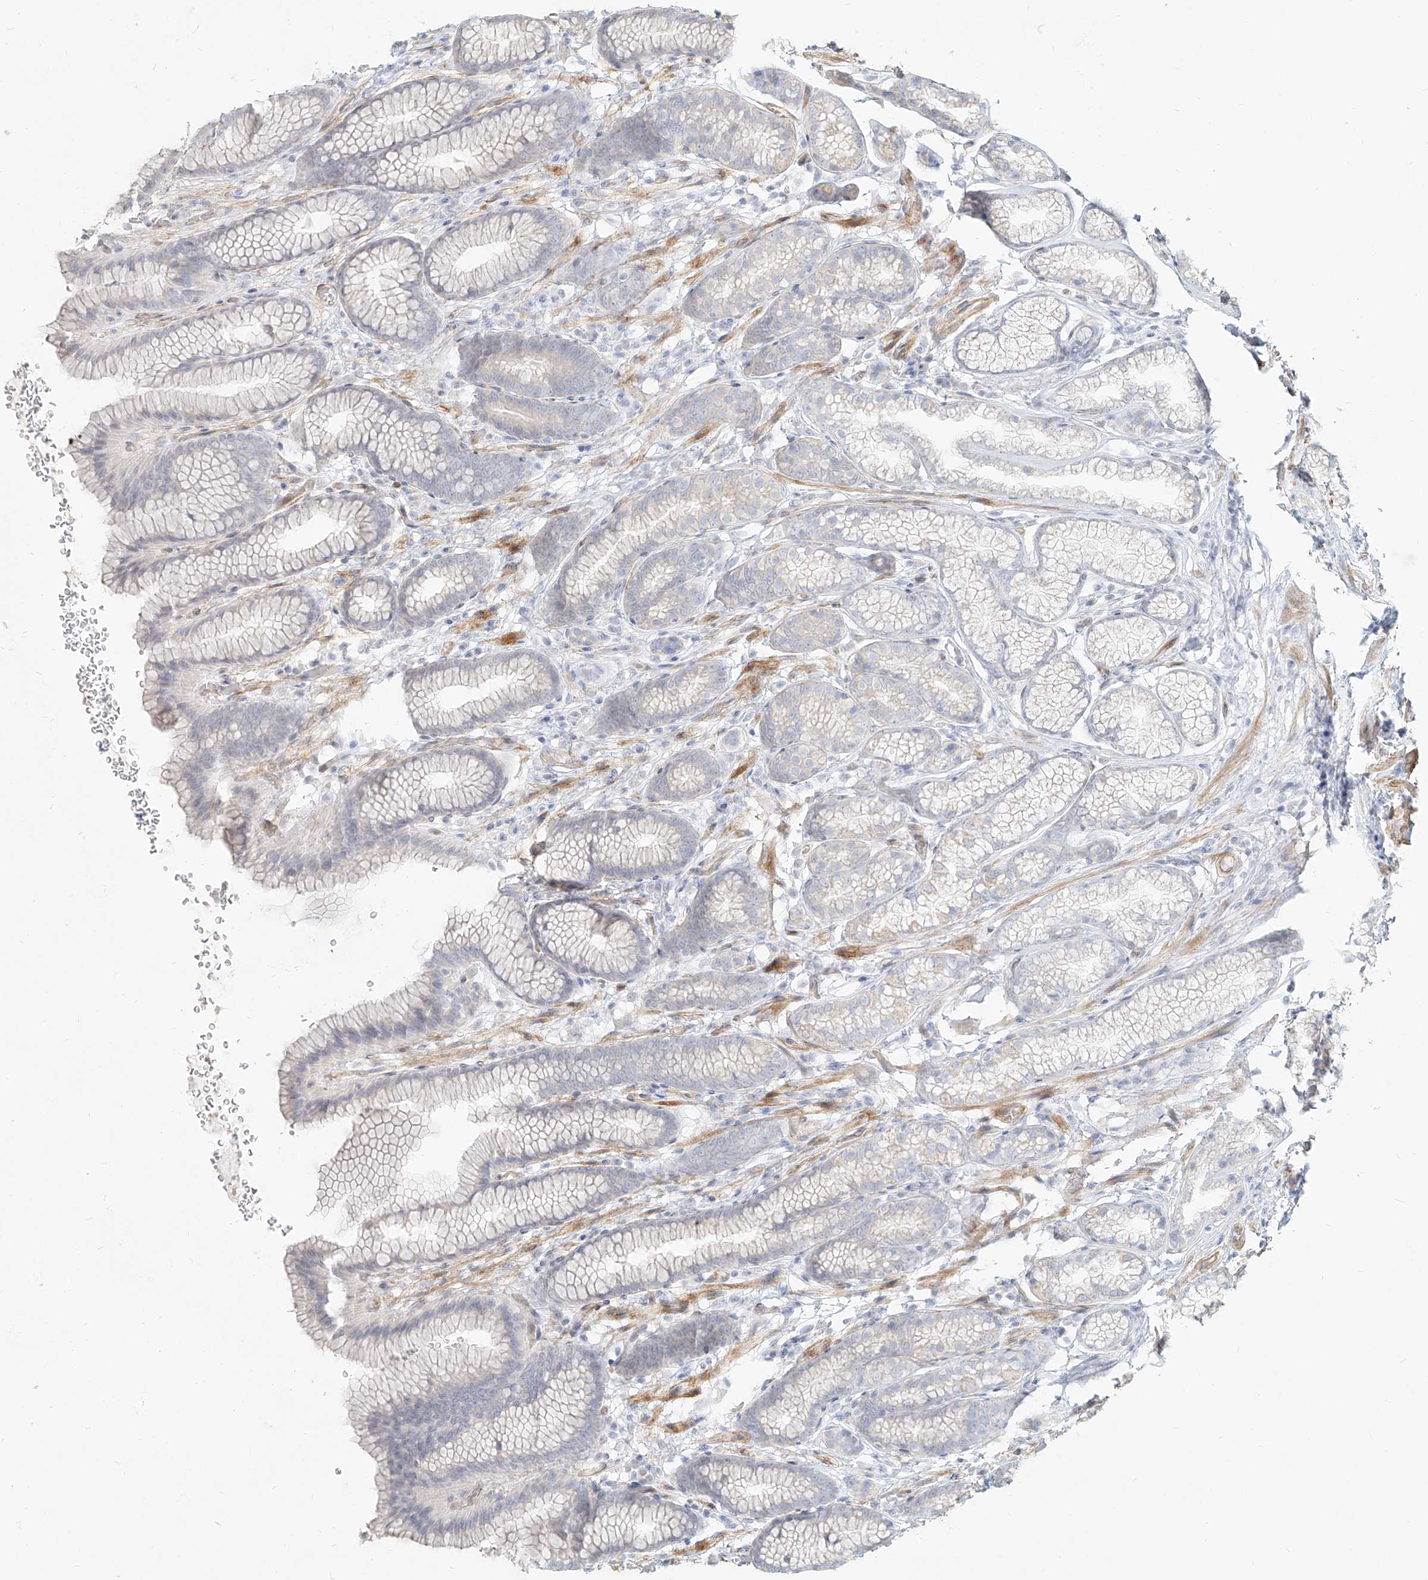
{"staining": {"intensity": "weak", "quantity": "<25%", "location": "cytoplasmic/membranous"}, "tissue": "stomach", "cell_type": "Glandular cells", "image_type": "normal", "snomed": [{"axis": "morphology", "description": "Normal tissue, NOS"}, {"axis": "topography", "description": "Stomach"}], "caption": "Immunohistochemistry photomicrograph of unremarkable stomach: human stomach stained with DAB demonstrates no significant protein staining in glandular cells.", "gene": "ITPKB", "patient": {"sex": "male", "age": 42}}